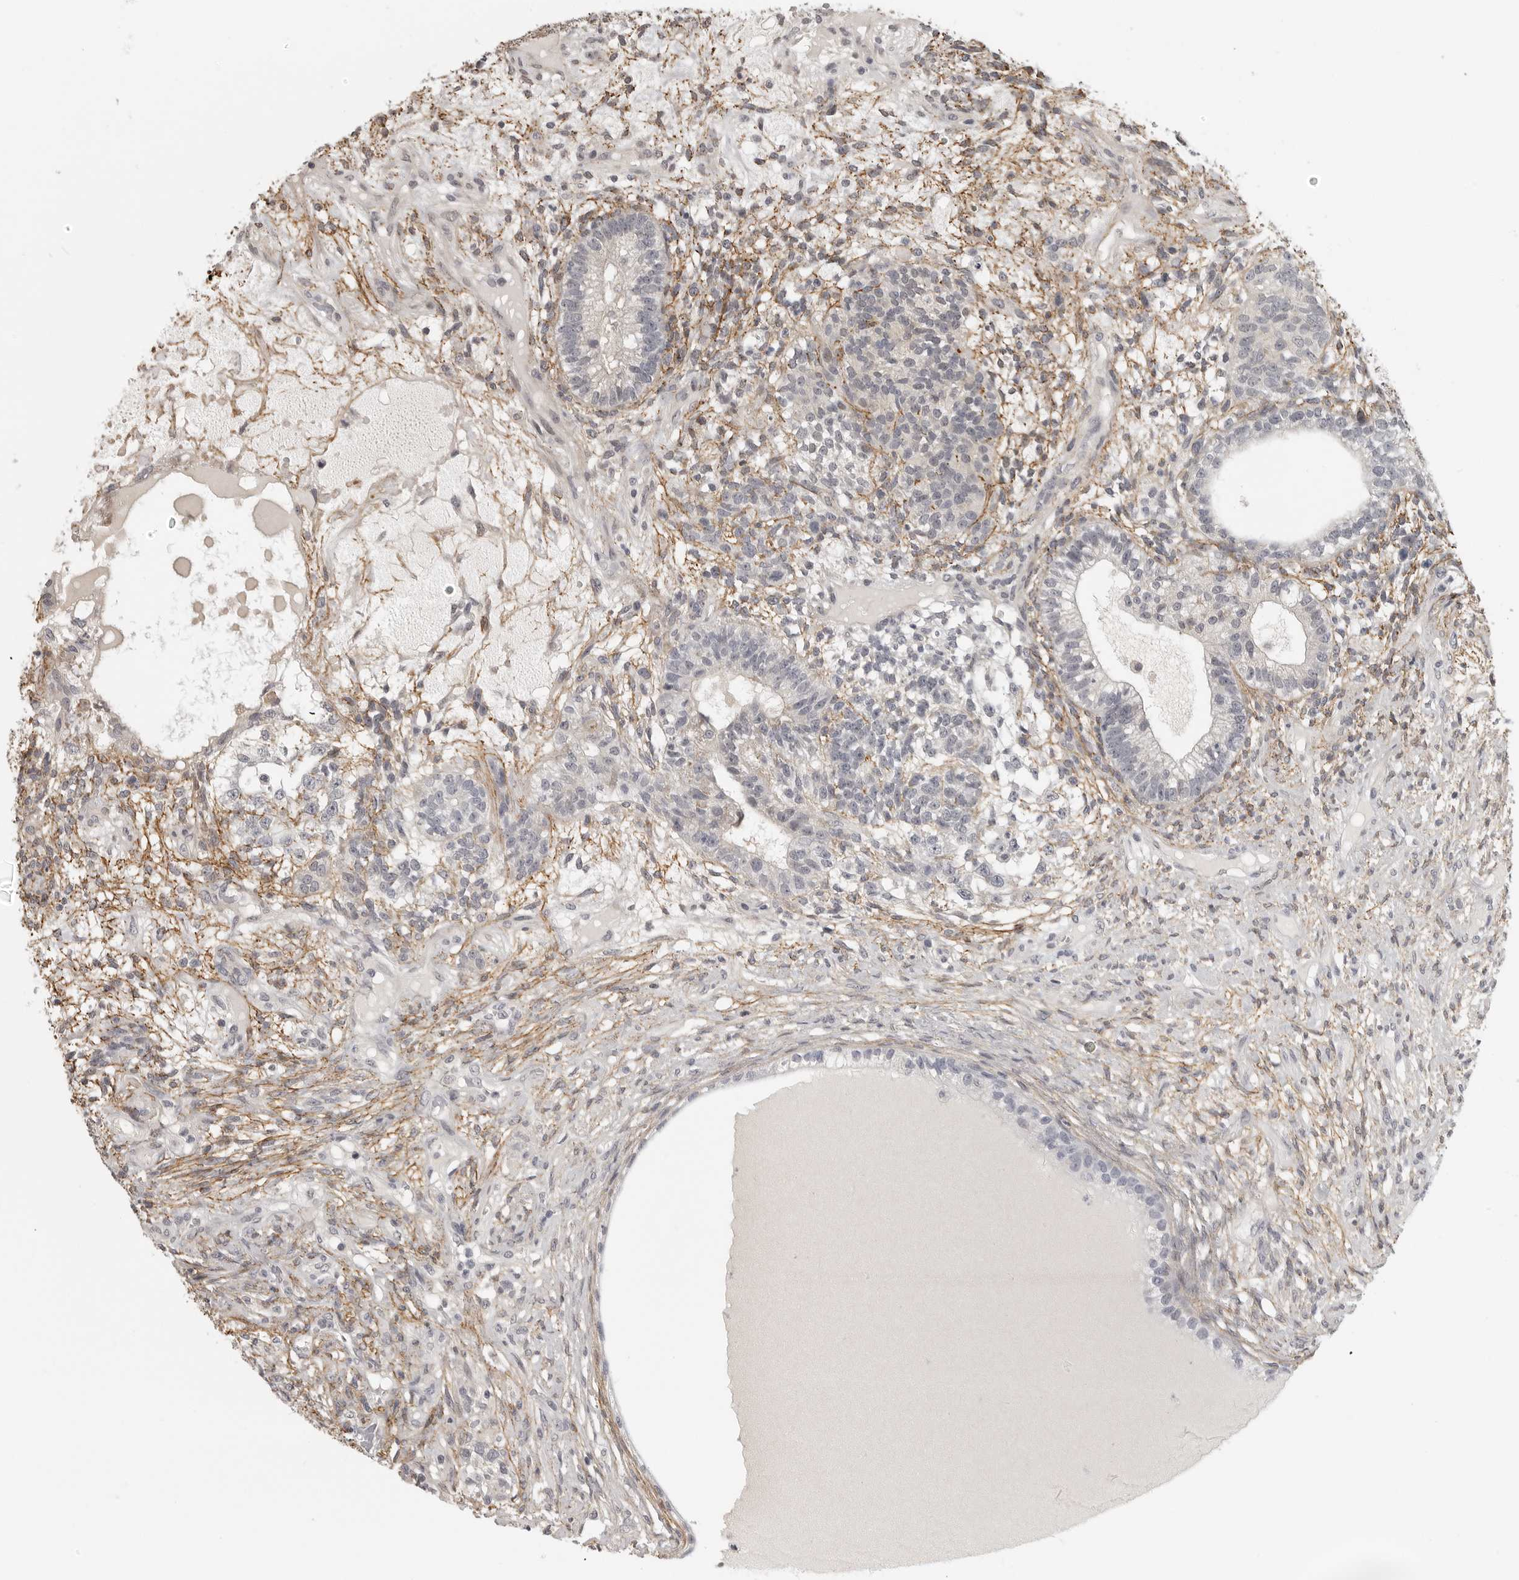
{"staining": {"intensity": "negative", "quantity": "none", "location": "none"}, "tissue": "testis cancer", "cell_type": "Tumor cells", "image_type": "cancer", "snomed": [{"axis": "morphology", "description": "Seminoma, NOS"}, {"axis": "morphology", "description": "Carcinoma, Embryonal, NOS"}, {"axis": "topography", "description": "Testis"}], "caption": "DAB (3,3'-diaminobenzidine) immunohistochemical staining of human testis cancer shows no significant expression in tumor cells.", "gene": "UROD", "patient": {"sex": "male", "age": 28}}